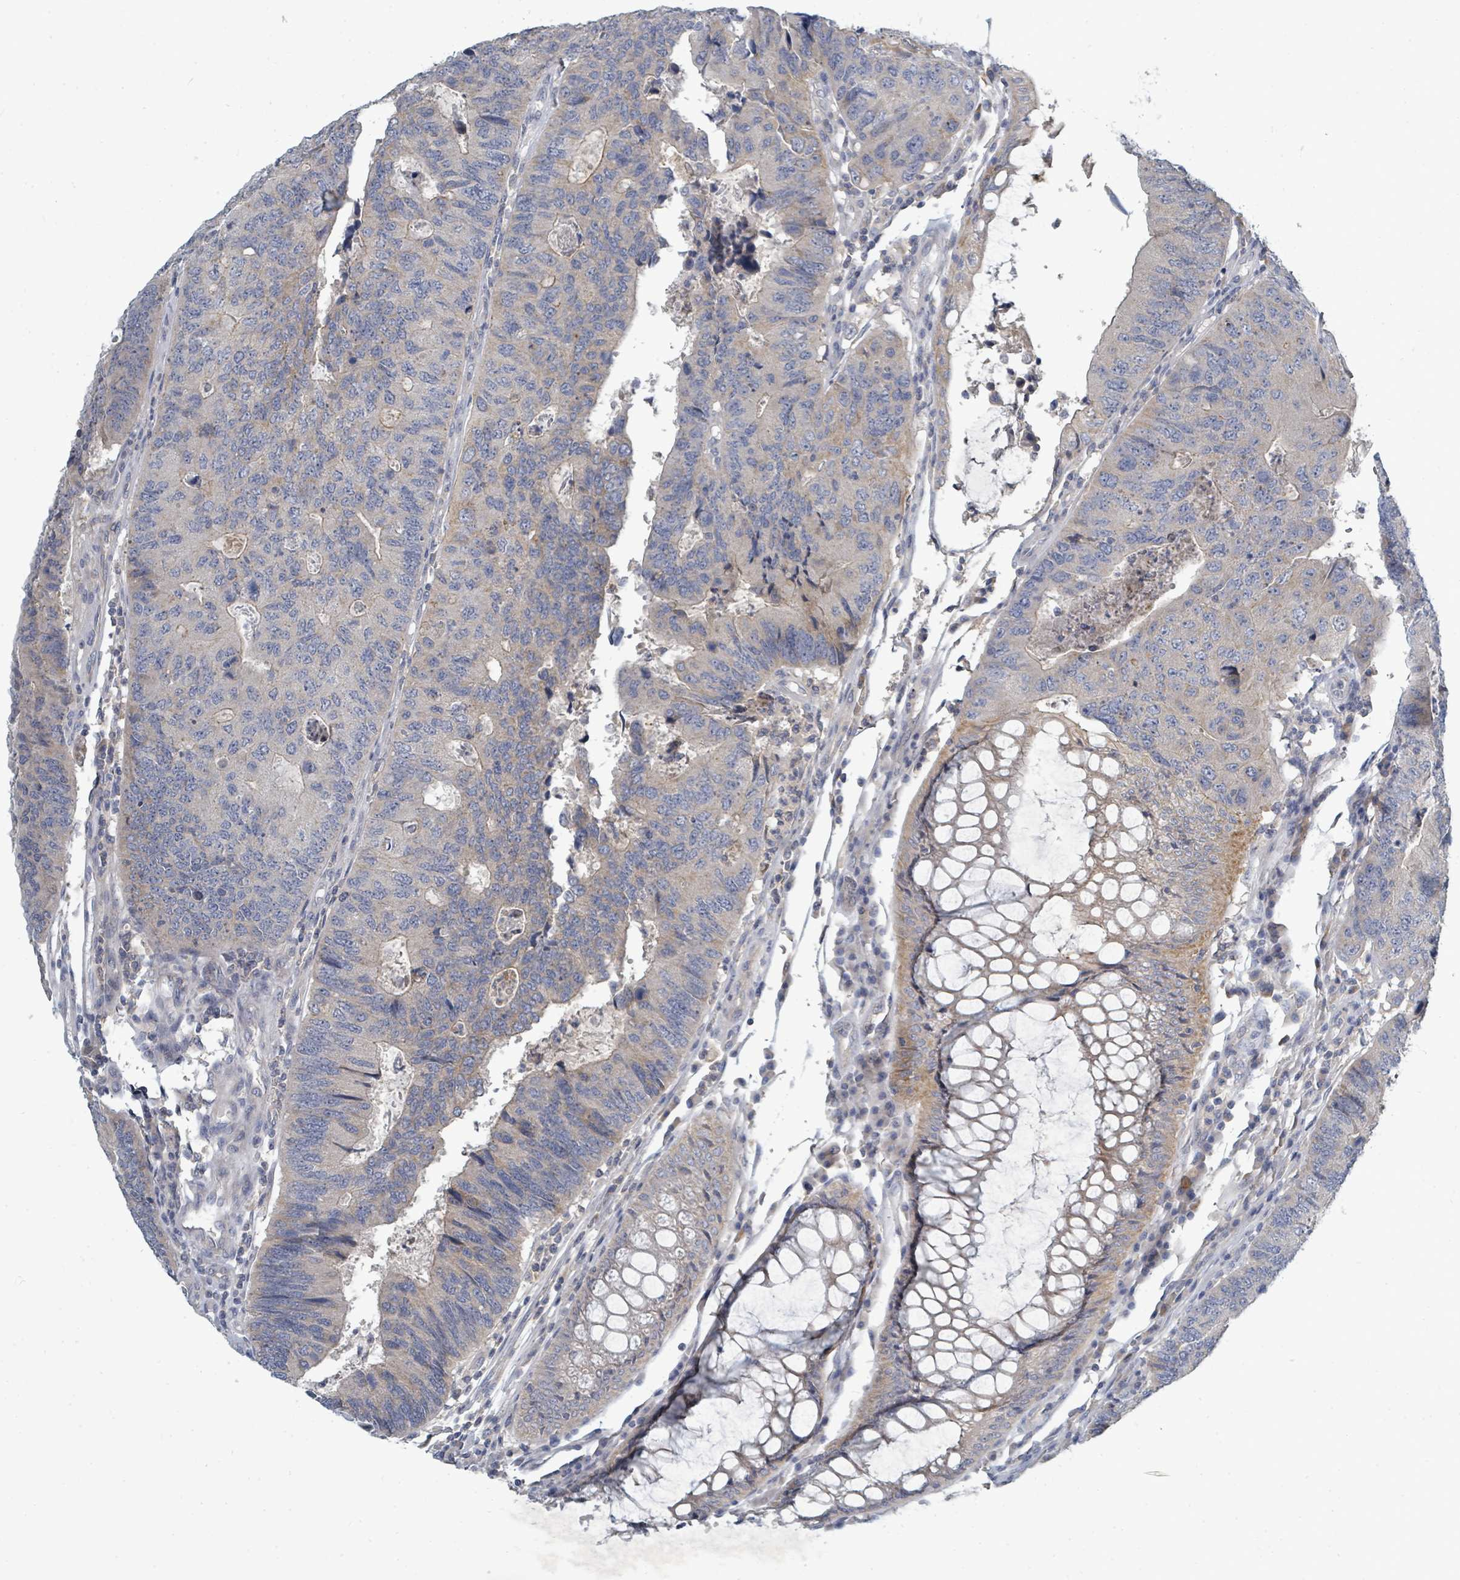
{"staining": {"intensity": "weak", "quantity": "<25%", "location": "cytoplasmic/membranous"}, "tissue": "colorectal cancer", "cell_type": "Tumor cells", "image_type": "cancer", "snomed": [{"axis": "morphology", "description": "Adenocarcinoma, NOS"}, {"axis": "topography", "description": "Colon"}], "caption": "DAB (3,3'-diaminobenzidine) immunohistochemical staining of colorectal adenocarcinoma exhibits no significant staining in tumor cells. (DAB immunohistochemistry visualized using brightfield microscopy, high magnification).", "gene": "SLC25A23", "patient": {"sex": "female", "age": 67}}